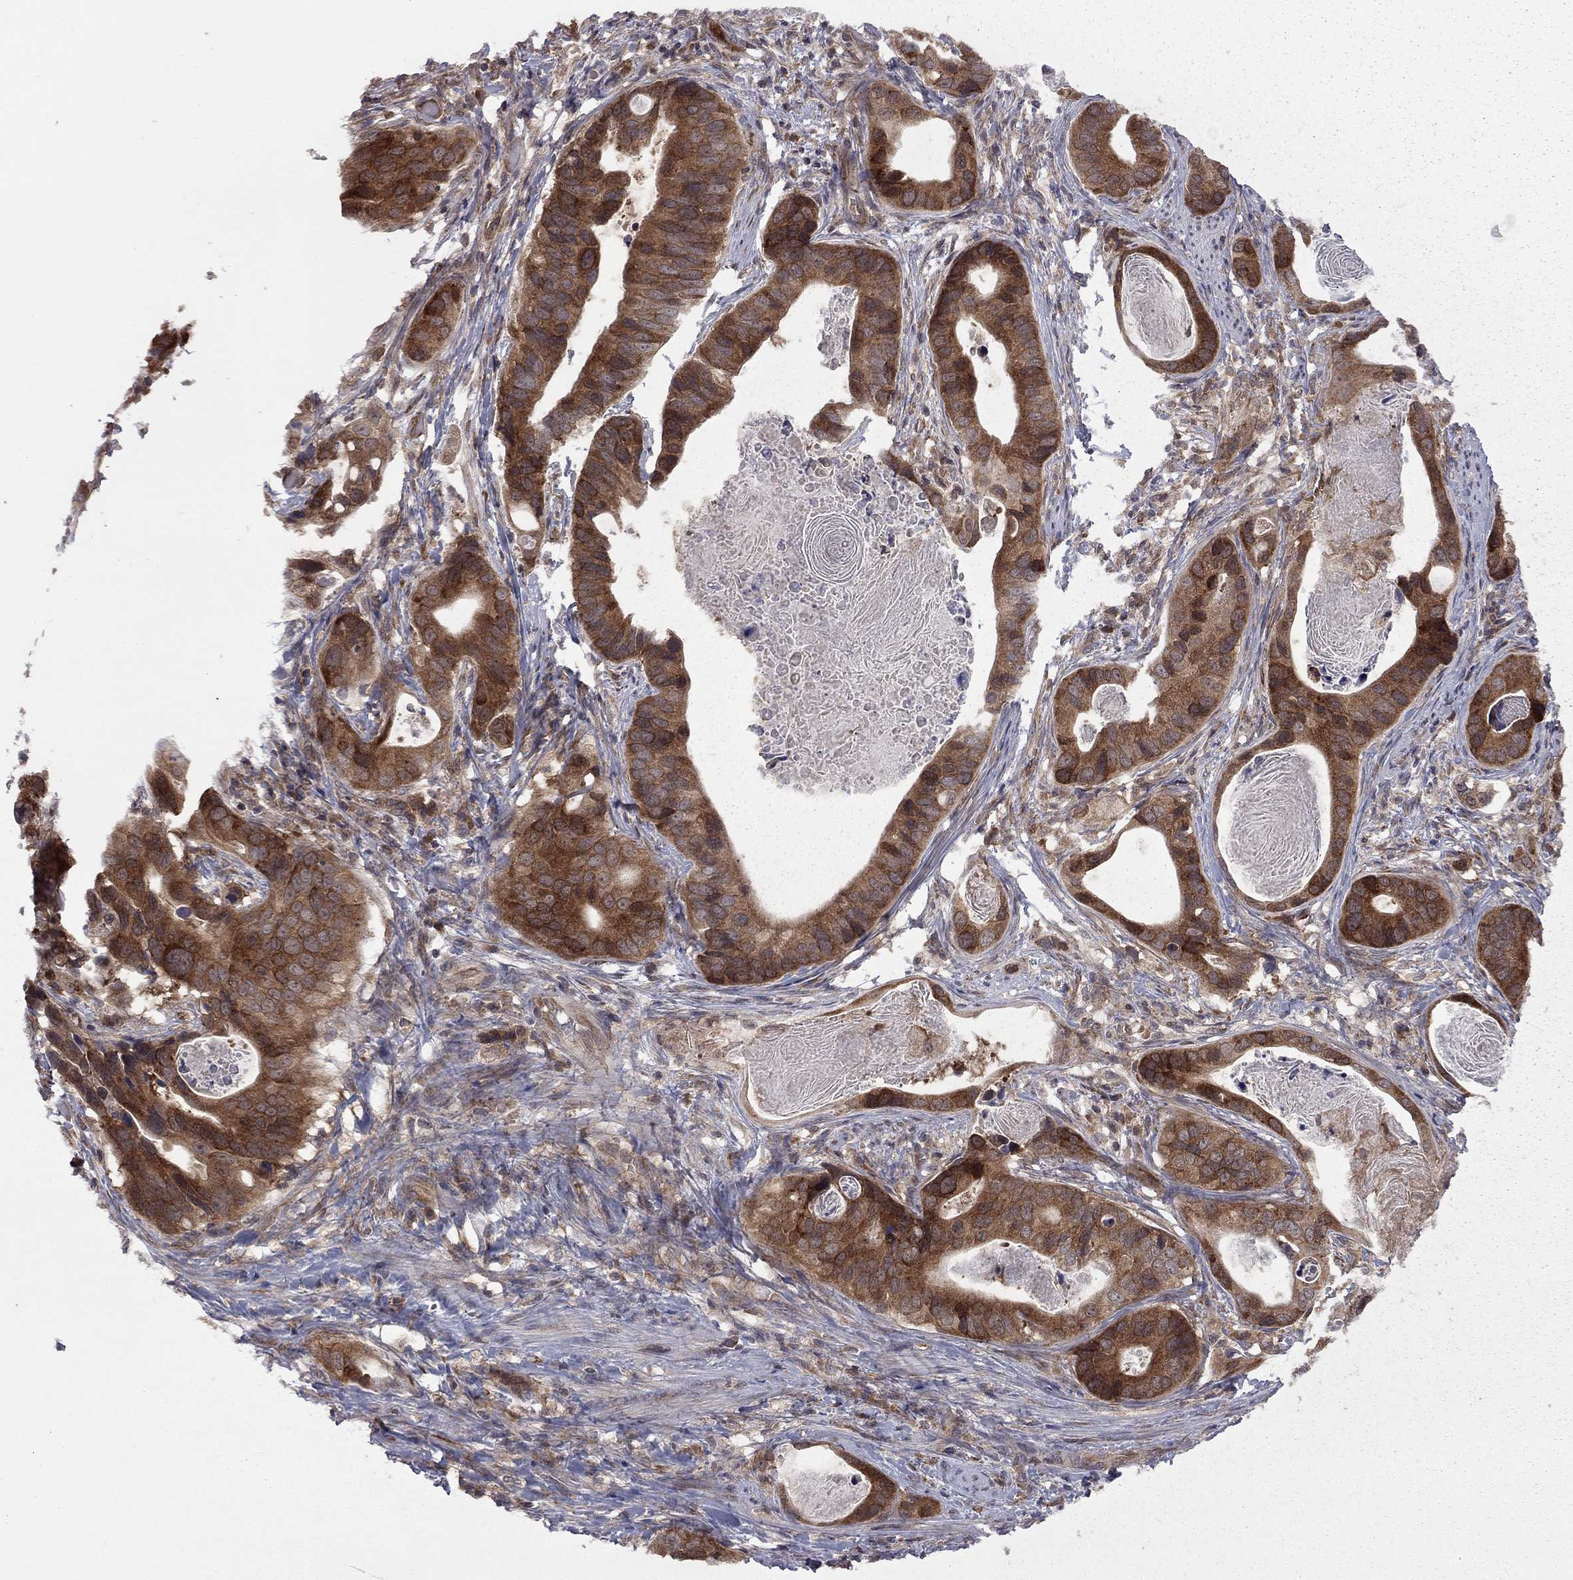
{"staining": {"intensity": "strong", "quantity": ">75%", "location": "cytoplasmic/membranous"}, "tissue": "stomach cancer", "cell_type": "Tumor cells", "image_type": "cancer", "snomed": [{"axis": "morphology", "description": "Adenocarcinoma, NOS"}, {"axis": "topography", "description": "Stomach"}], "caption": "IHC of adenocarcinoma (stomach) displays high levels of strong cytoplasmic/membranous positivity in about >75% of tumor cells.", "gene": "NAA50", "patient": {"sex": "male", "age": 84}}